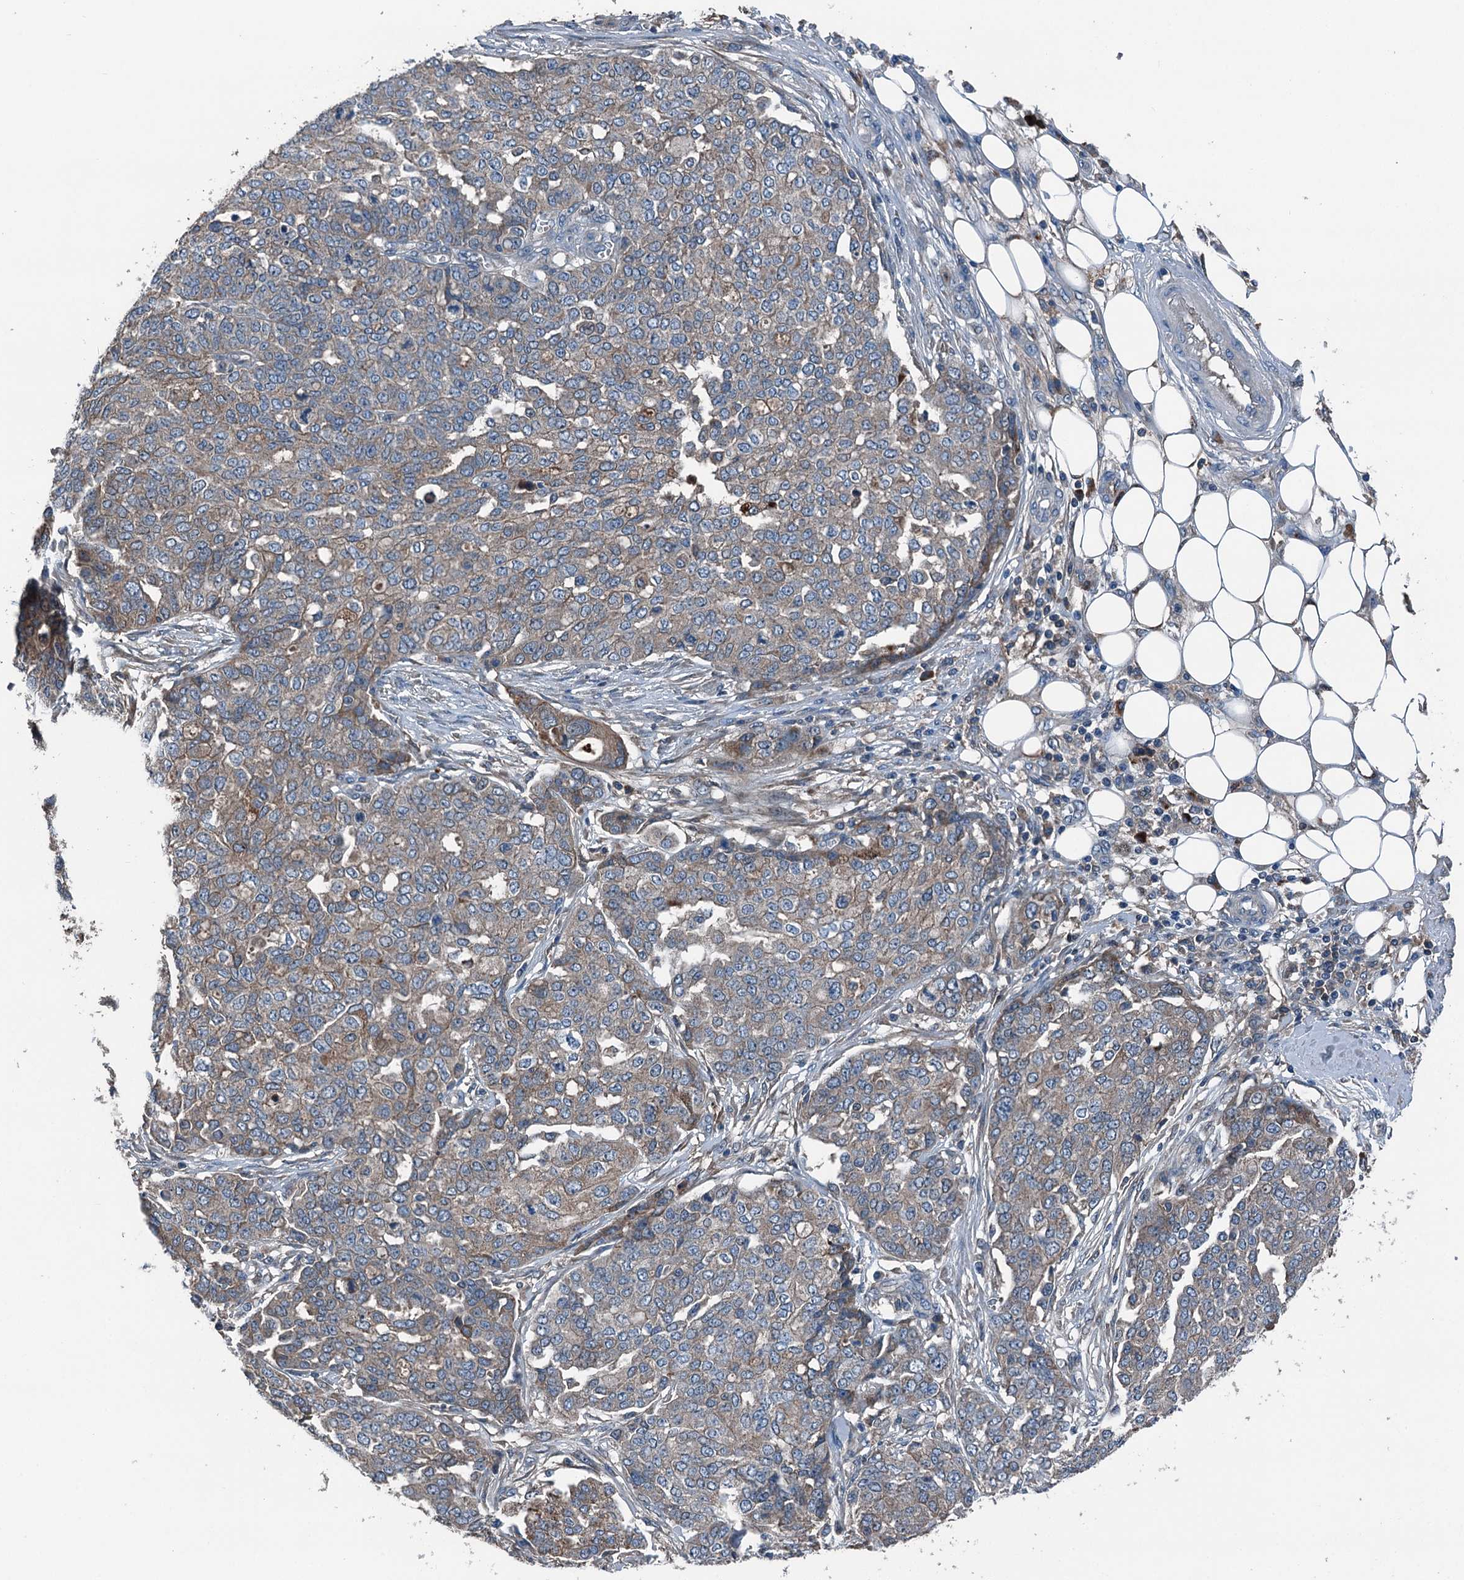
{"staining": {"intensity": "moderate", "quantity": "<25%", "location": "cytoplasmic/membranous"}, "tissue": "ovarian cancer", "cell_type": "Tumor cells", "image_type": "cancer", "snomed": [{"axis": "morphology", "description": "Cystadenocarcinoma, serous, NOS"}, {"axis": "topography", "description": "Soft tissue"}, {"axis": "topography", "description": "Ovary"}], "caption": "Ovarian cancer stained with a protein marker demonstrates moderate staining in tumor cells.", "gene": "PDSS1", "patient": {"sex": "female", "age": 57}}